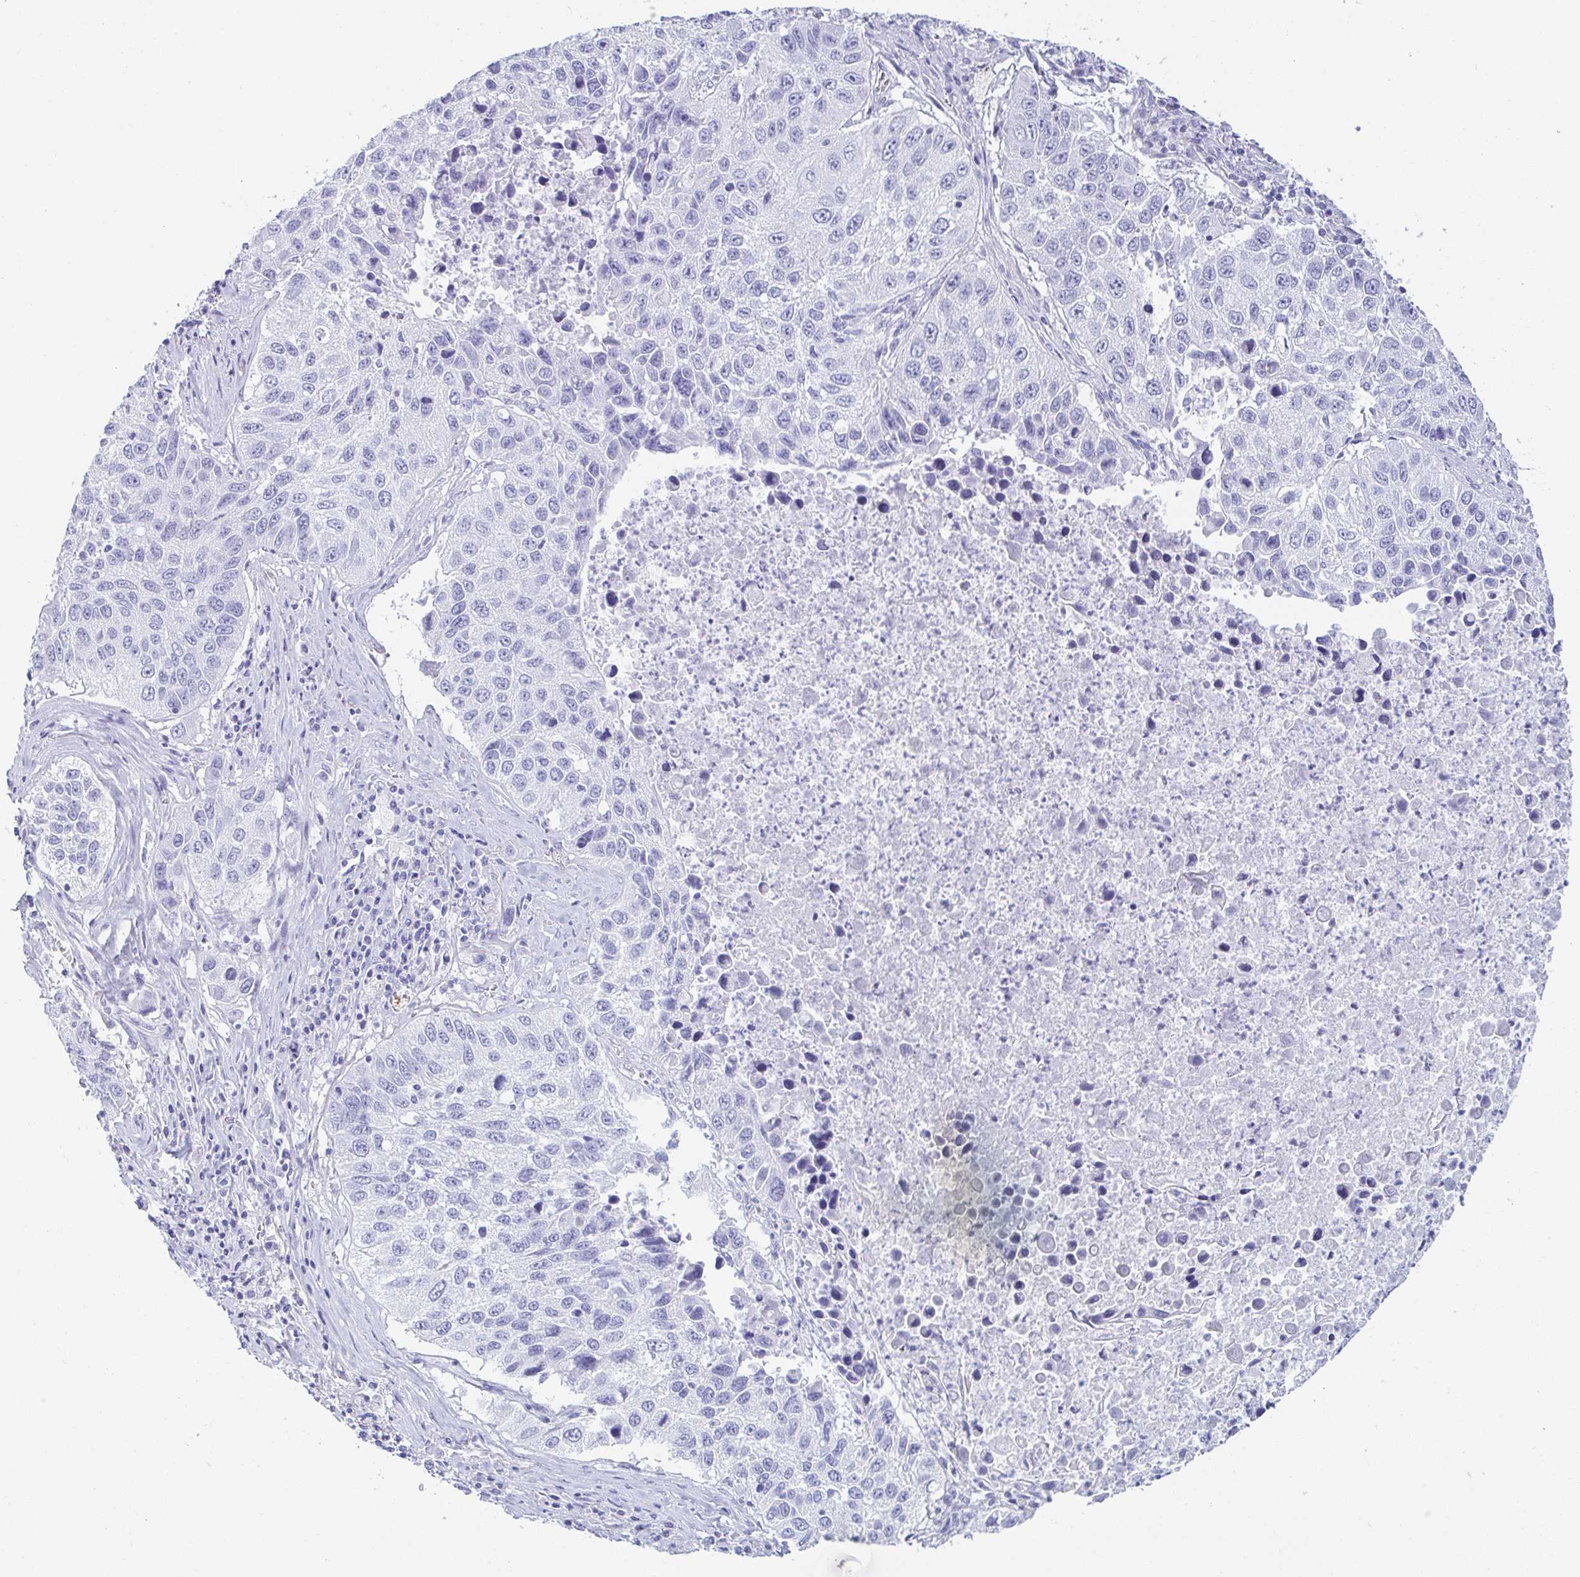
{"staining": {"intensity": "negative", "quantity": "none", "location": "none"}, "tissue": "lung cancer", "cell_type": "Tumor cells", "image_type": "cancer", "snomed": [{"axis": "morphology", "description": "Squamous cell carcinoma, NOS"}, {"axis": "topography", "description": "Lung"}], "caption": "A histopathology image of human lung cancer (squamous cell carcinoma) is negative for staining in tumor cells. (Brightfield microscopy of DAB (3,3'-diaminobenzidine) IHC at high magnification).", "gene": "ZG16B", "patient": {"sex": "female", "age": 61}}